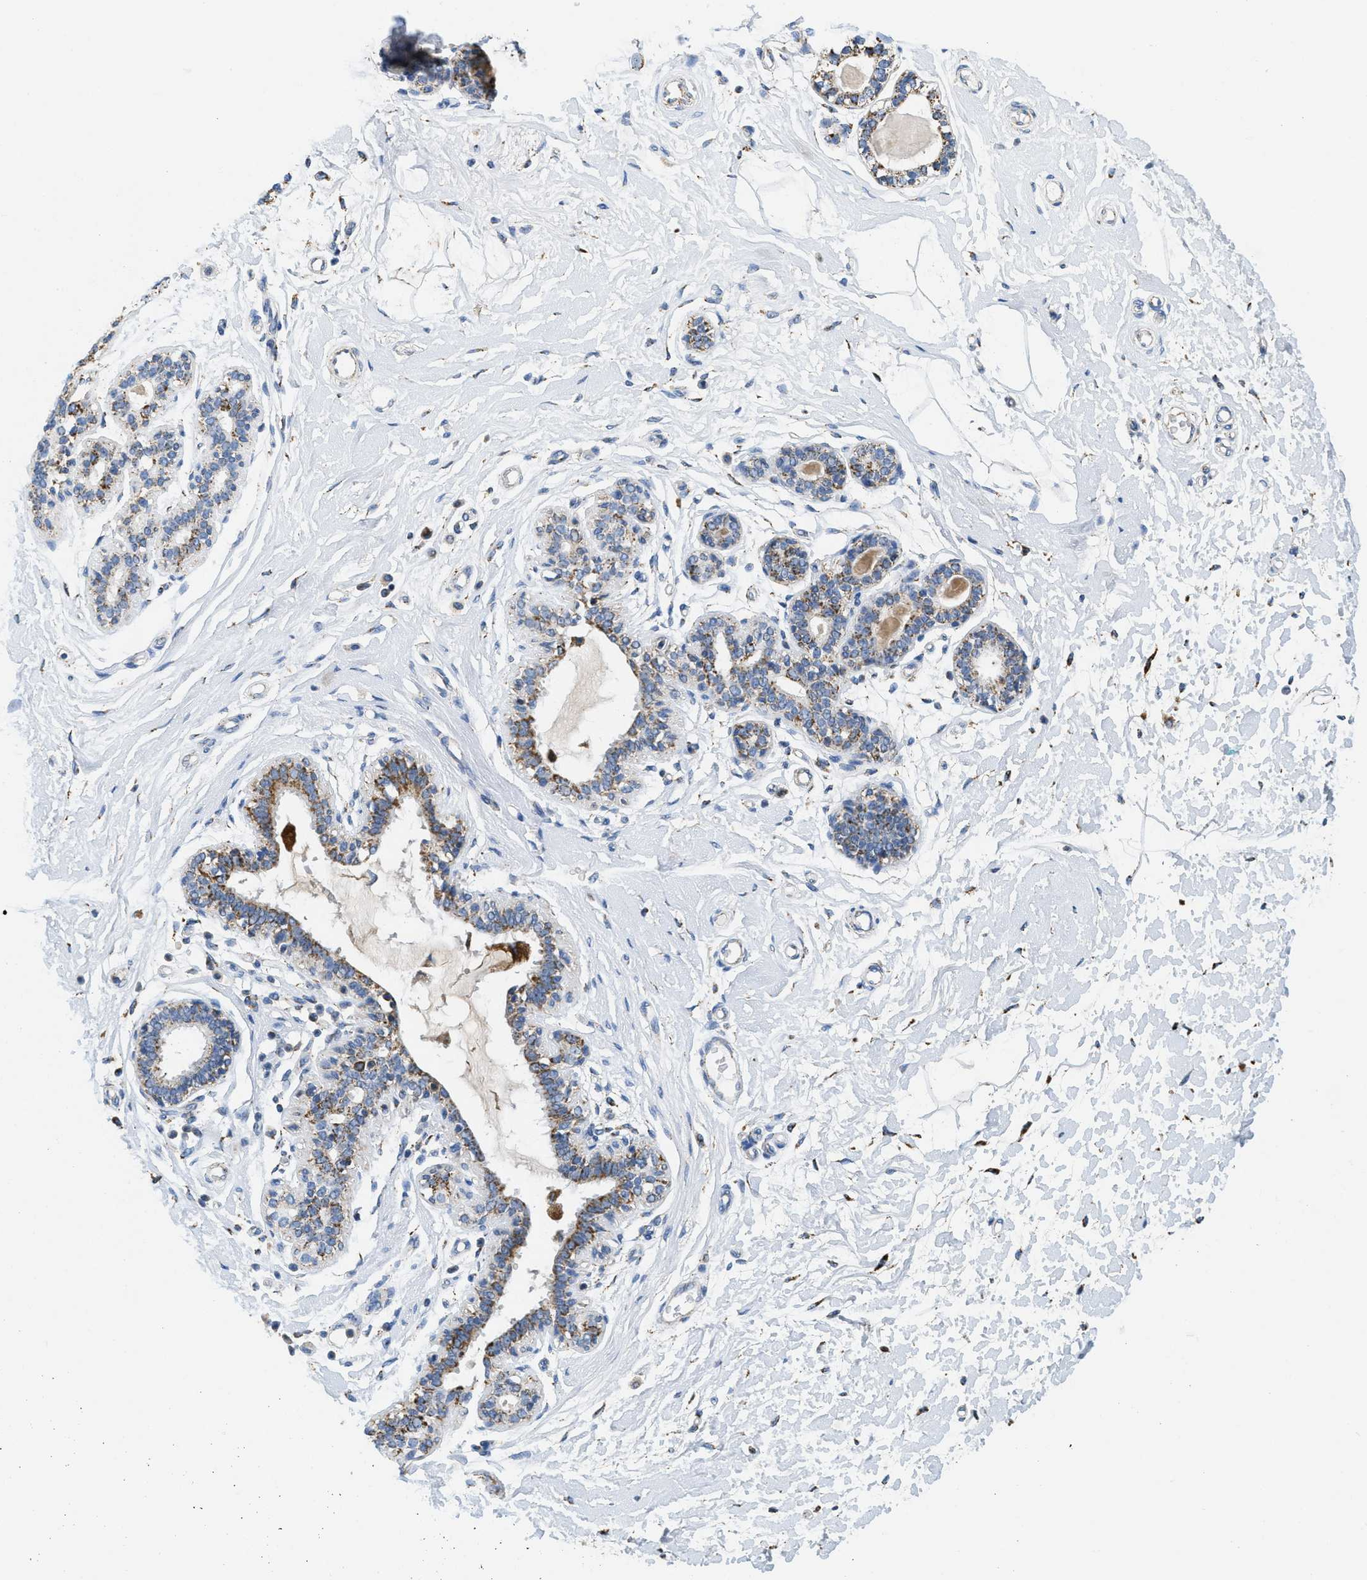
{"staining": {"intensity": "negative", "quantity": "none", "location": "none"}, "tissue": "breast", "cell_type": "Adipocytes", "image_type": "normal", "snomed": [{"axis": "morphology", "description": "Normal tissue, NOS"}, {"axis": "morphology", "description": "Lobular carcinoma"}, {"axis": "topography", "description": "Breast"}], "caption": "Protein analysis of benign breast displays no significant expression in adipocytes.", "gene": "KCNJ5", "patient": {"sex": "female", "age": 59}}